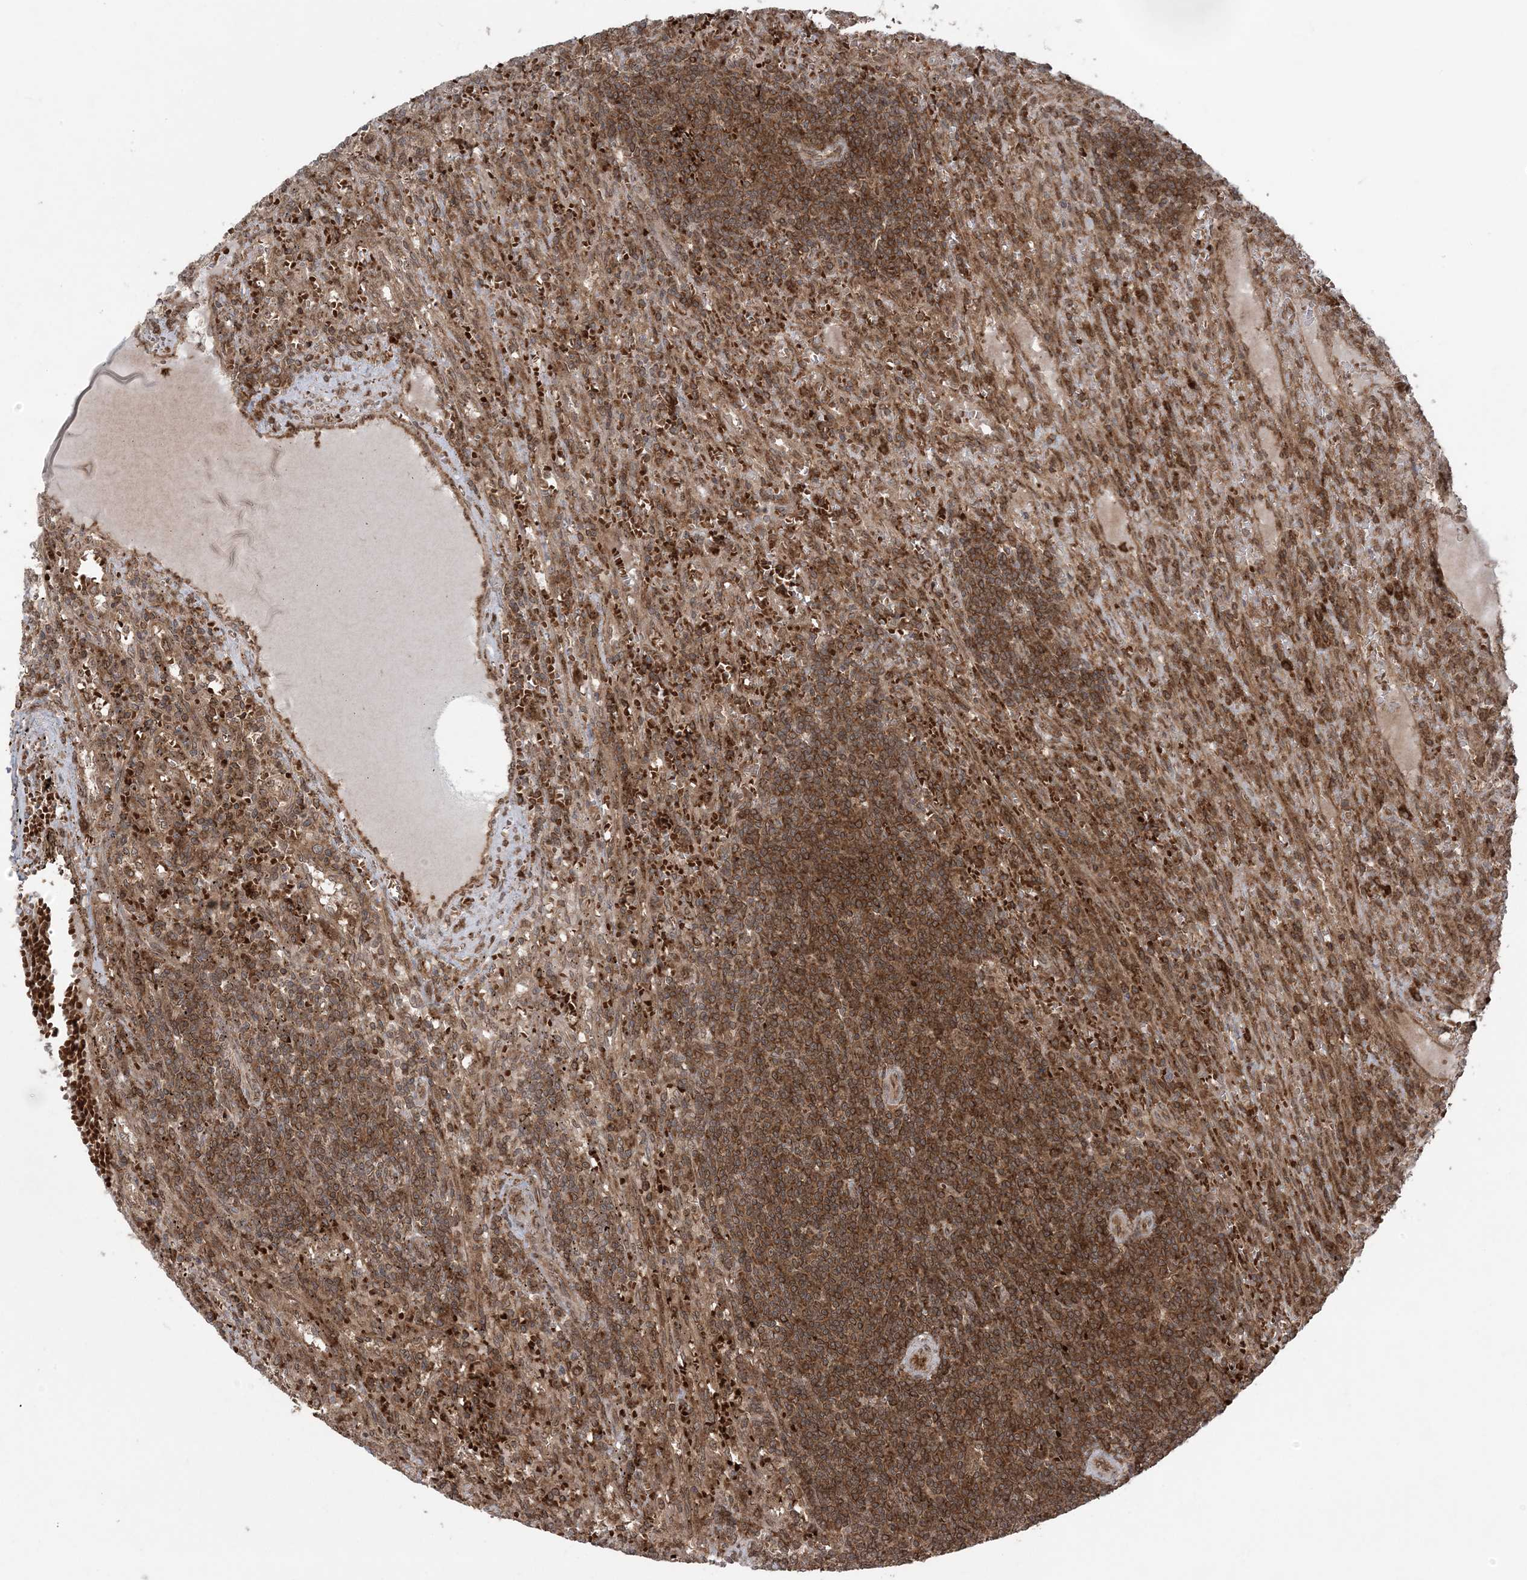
{"staining": {"intensity": "strong", "quantity": ">75%", "location": "cytoplasmic/membranous"}, "tissue": "lymphoma", "cell_type": "Tumor cells", "image_type": "cancer", "snomed": [{"axis": "morphology", "description": "Malignant lymphoma, non-Hodgkin's type, Low grade"}, {"axis": "topography", "description": "Spleen"}], "caption": "Immunohistochemical staining of low-grade malignant lymphoma, non-Hodgkin's type shows strong cytoplasmic/membranous protein staining in approximately >75% of tumor cells. (DAB (3,3'-diaminobenzidine) IHC, brown staining for protein, blue staining for nuclei).", "gene": "DDX19B", "patient": {"sex": "male", "age": 76}}